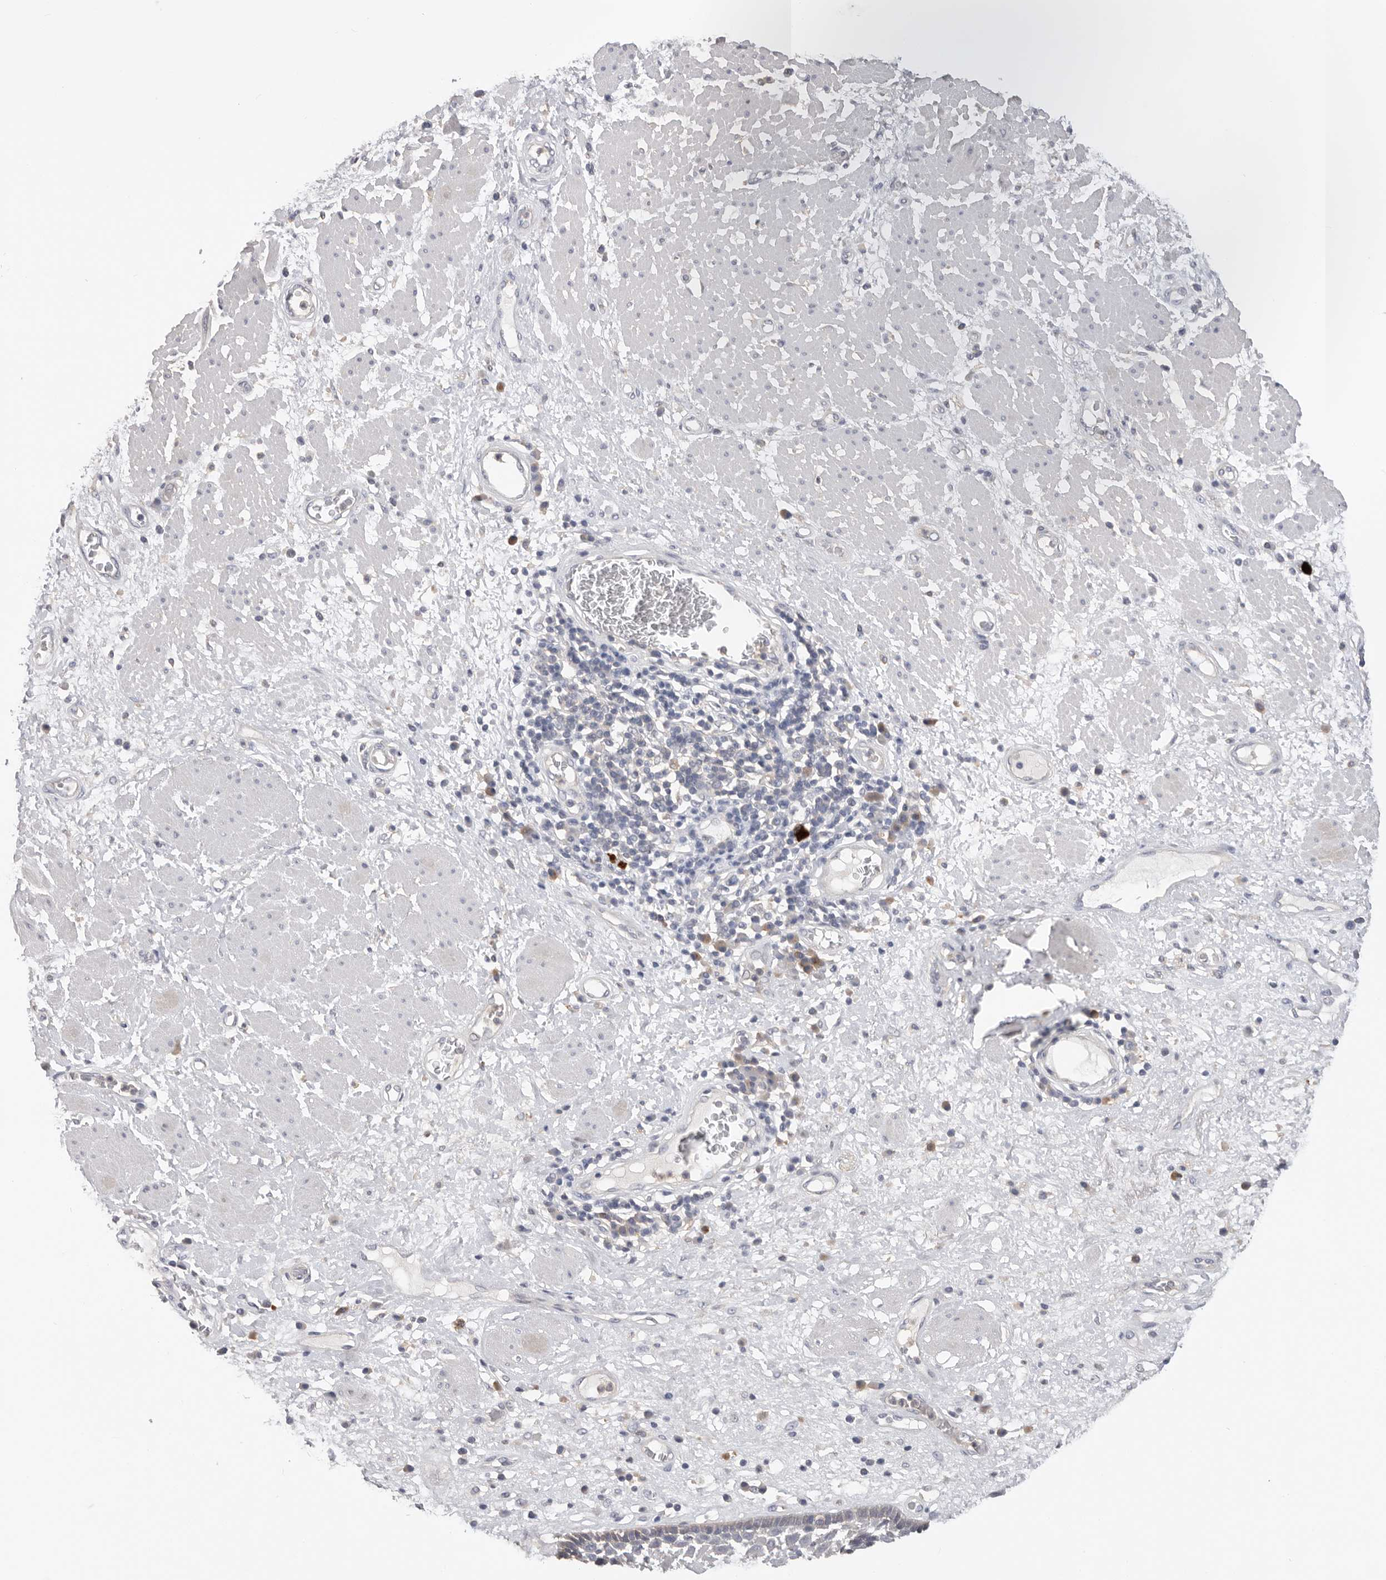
{"staining": {"intensity": "negative", "quantity": "none", "location": "none"}, "tissue": "esophagus", "cell_type": "Squamous epithelial cells", "image_type": "normal", "snomed": [{"axis": "morphology", "description": "Normal tissue, NOS"}, {"axis": "morphology", "description": "Adenocarcinoma, NOS"}, {"axis": "topography", "description": "Esophagus"}], "caption": "Immunohistochemistry (IHC) histopathology image of benign esophagus: human esophagus stained with DAB displays no significant protein expression in squamous epithelial cells.", "gene": "WDTC1", "patient": {"sex": "male", "age": 62}}